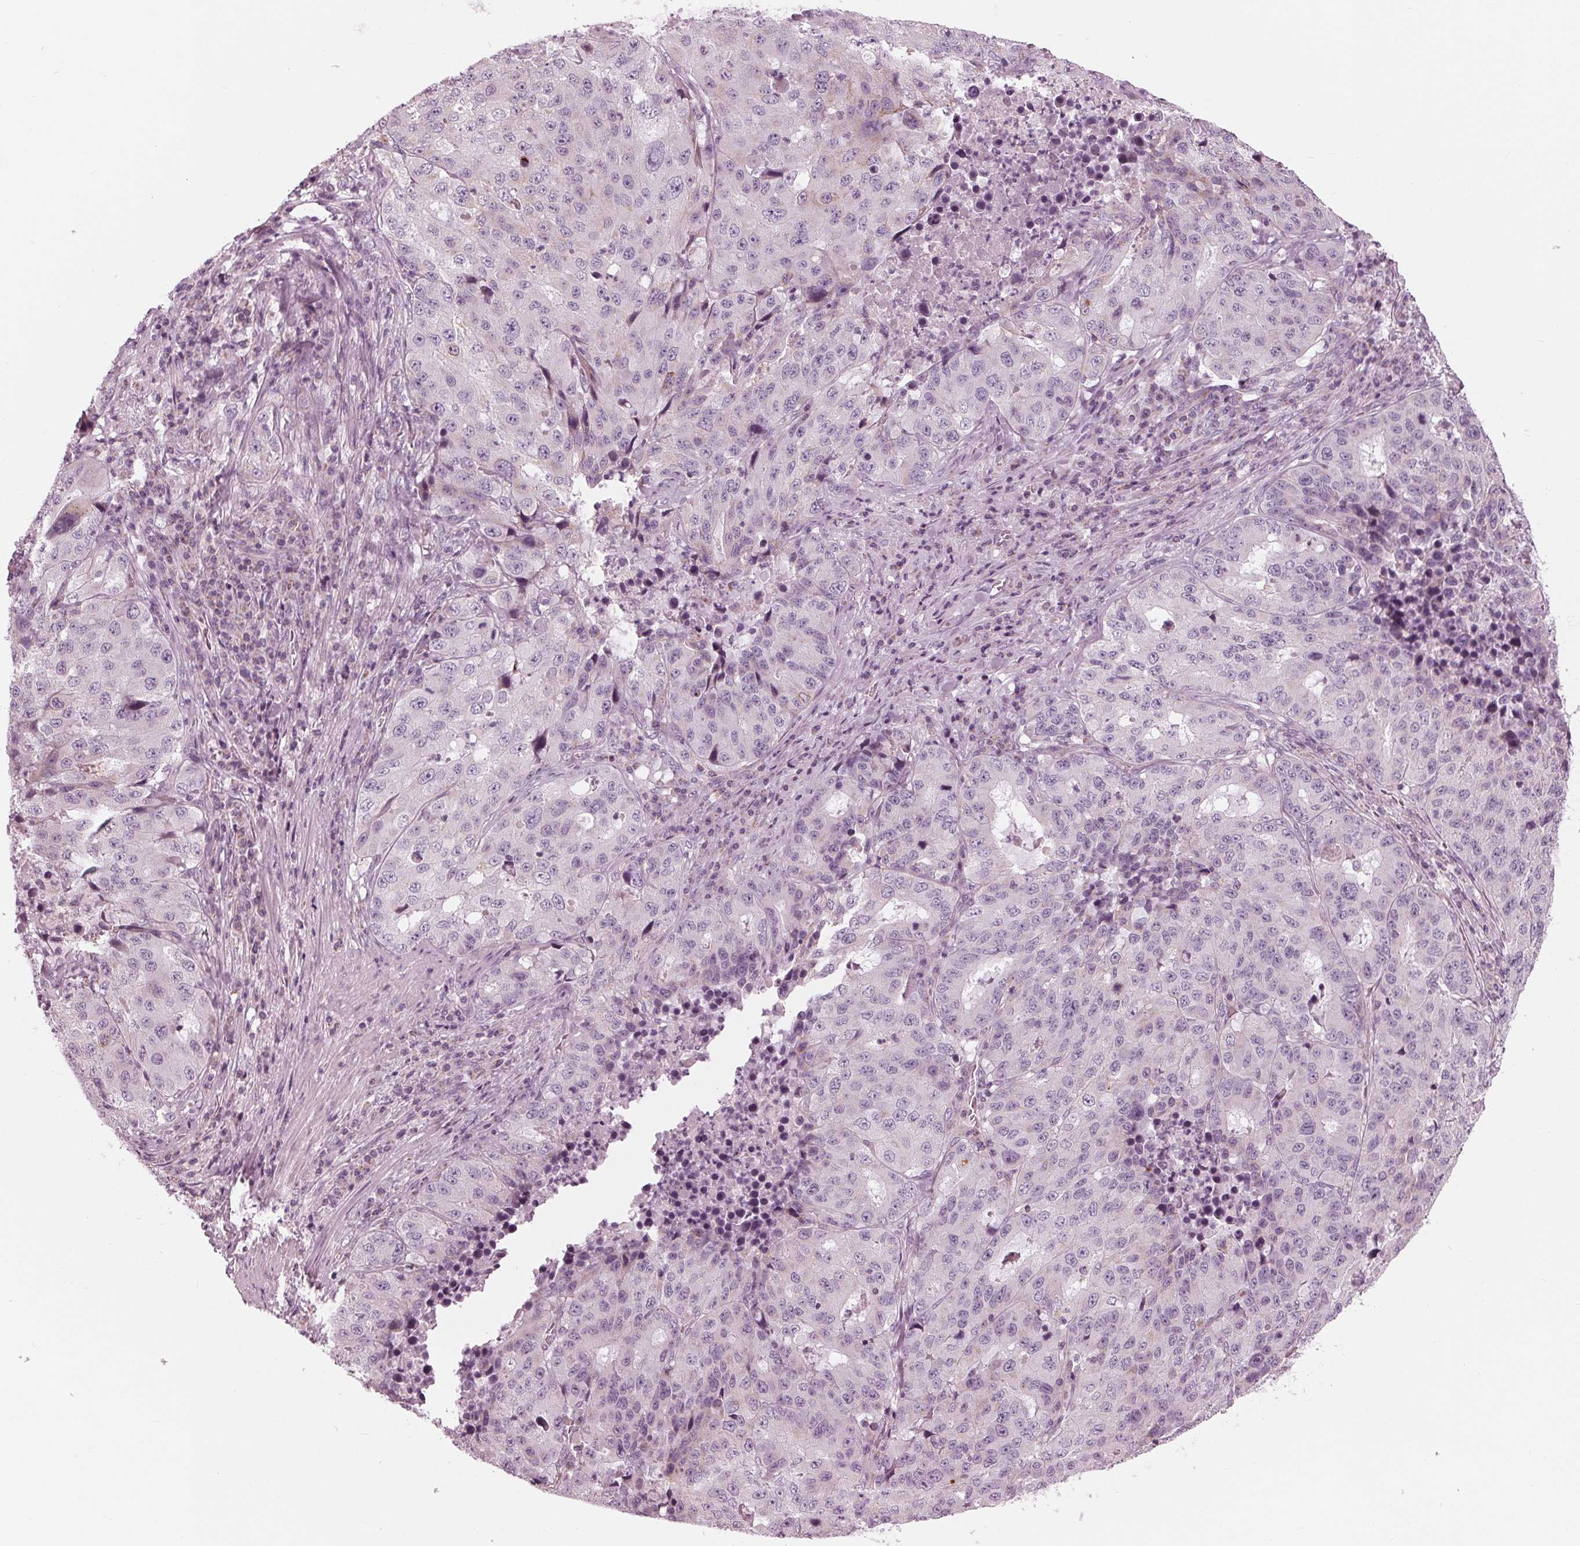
{"staining": {"intensity": "negative", "quantity": "none", "location": "none"}, "tissue": "stomach cancer", "cell_type": "Tumor cells", "image_type": "cancer", "snomed": [{"axis": "morphology", "description": "Adenocarcinoma, NOS"}, {"axis": "topography", "description": "Stomach"}], "caption": "DAB (3,3'-diaminobenzidine) immunohistochemical staining of stomach cancer (adenocarcinoma) shows no significant expression in tumor cells.", "gene": "CLN6", "patient": {"sex": "male", "age": 71}}